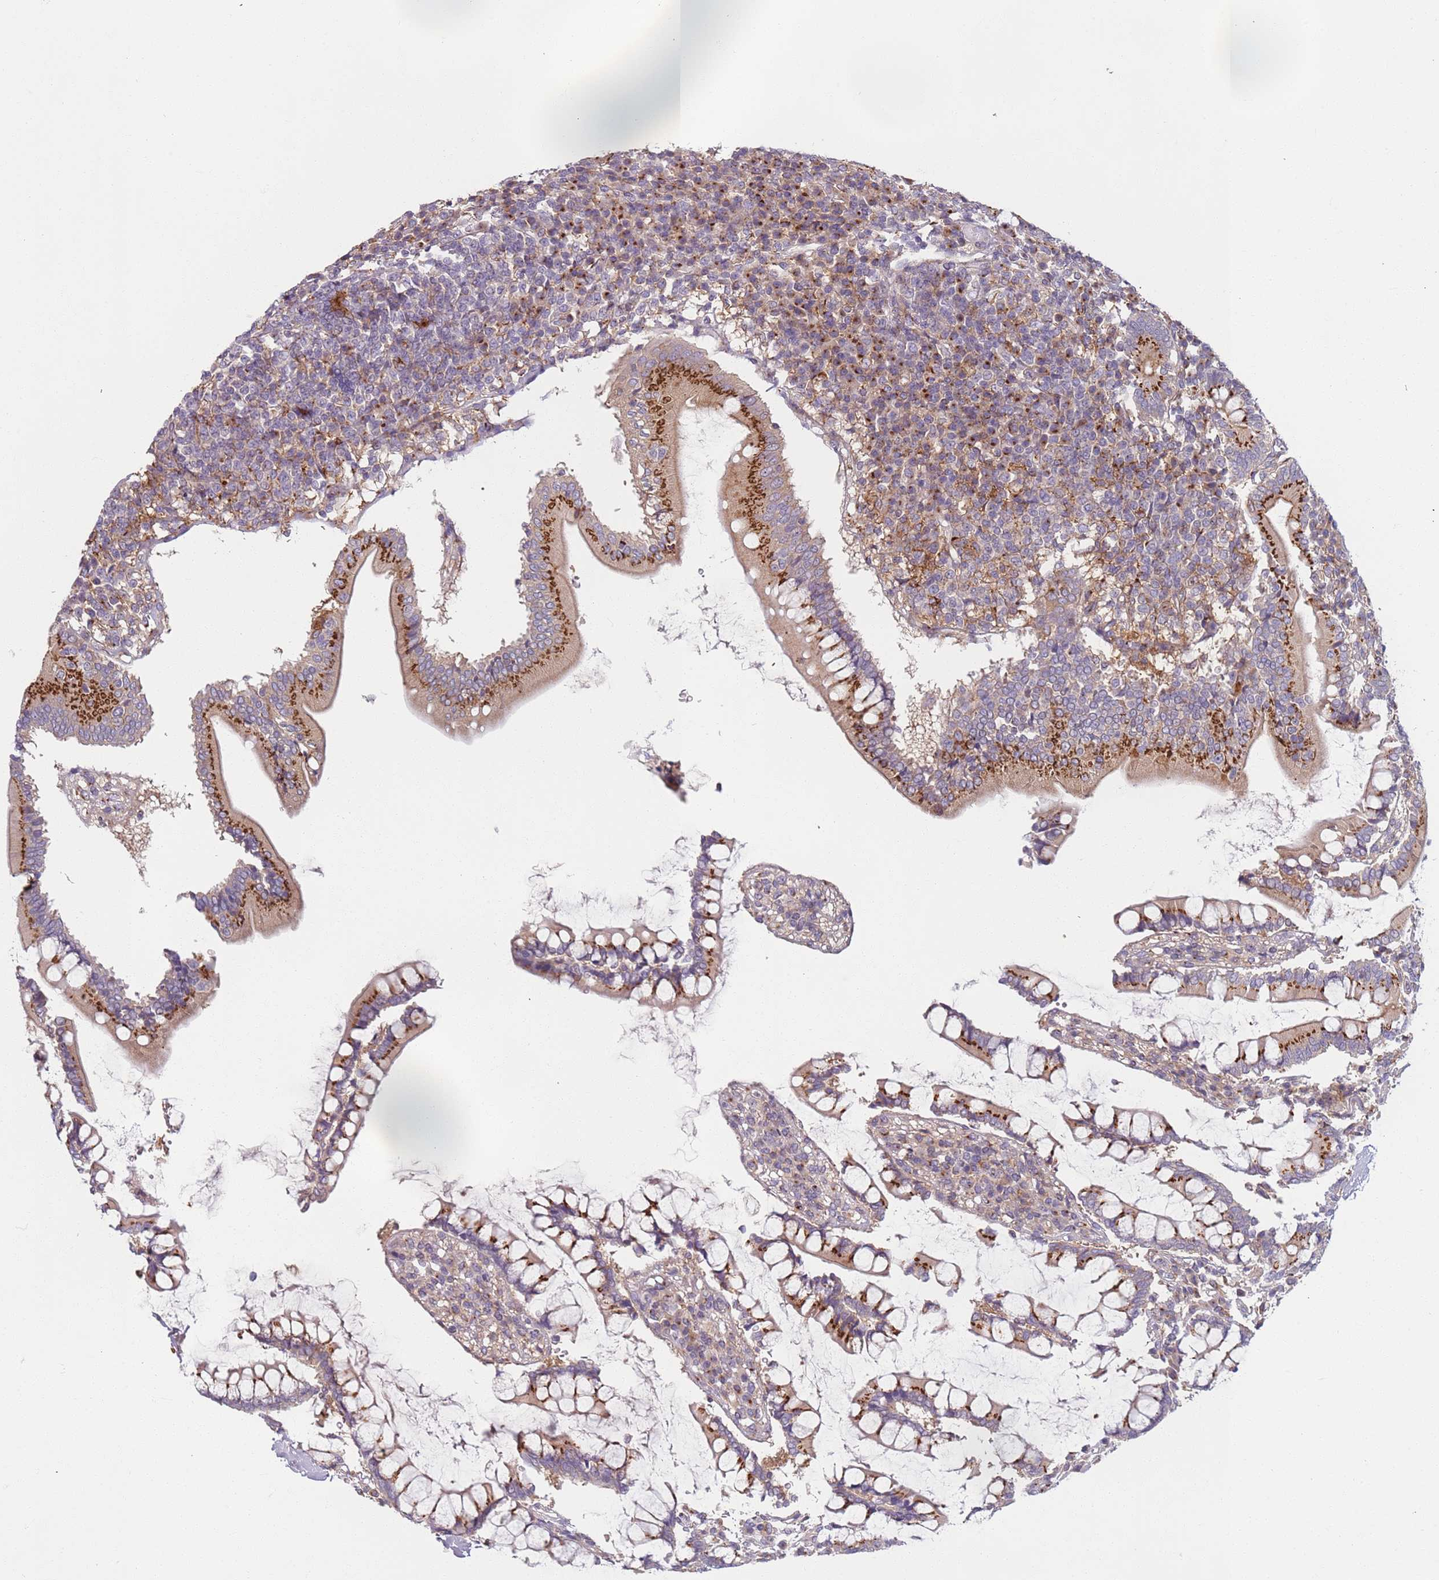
{"staining": {"intensity": "negative", "quantity": "none", "location": "none"}, "tissue": "colon", "cell_type": "Endothelial cells", "image_type": "normal", "snomed": [{"axis": "morphology", "description": "Normal tissue, NOS"}, {"axis": "topography", "description": "Colon"}], "caption": "Protein analysis of unremarkable colon exhibits no significant positivity in endothelial cells. (Immunohistochemistry, brightfield microscopy, high magnification).", "gene": "AKTIP", "patient": {"sex": "female", "age": 79}}